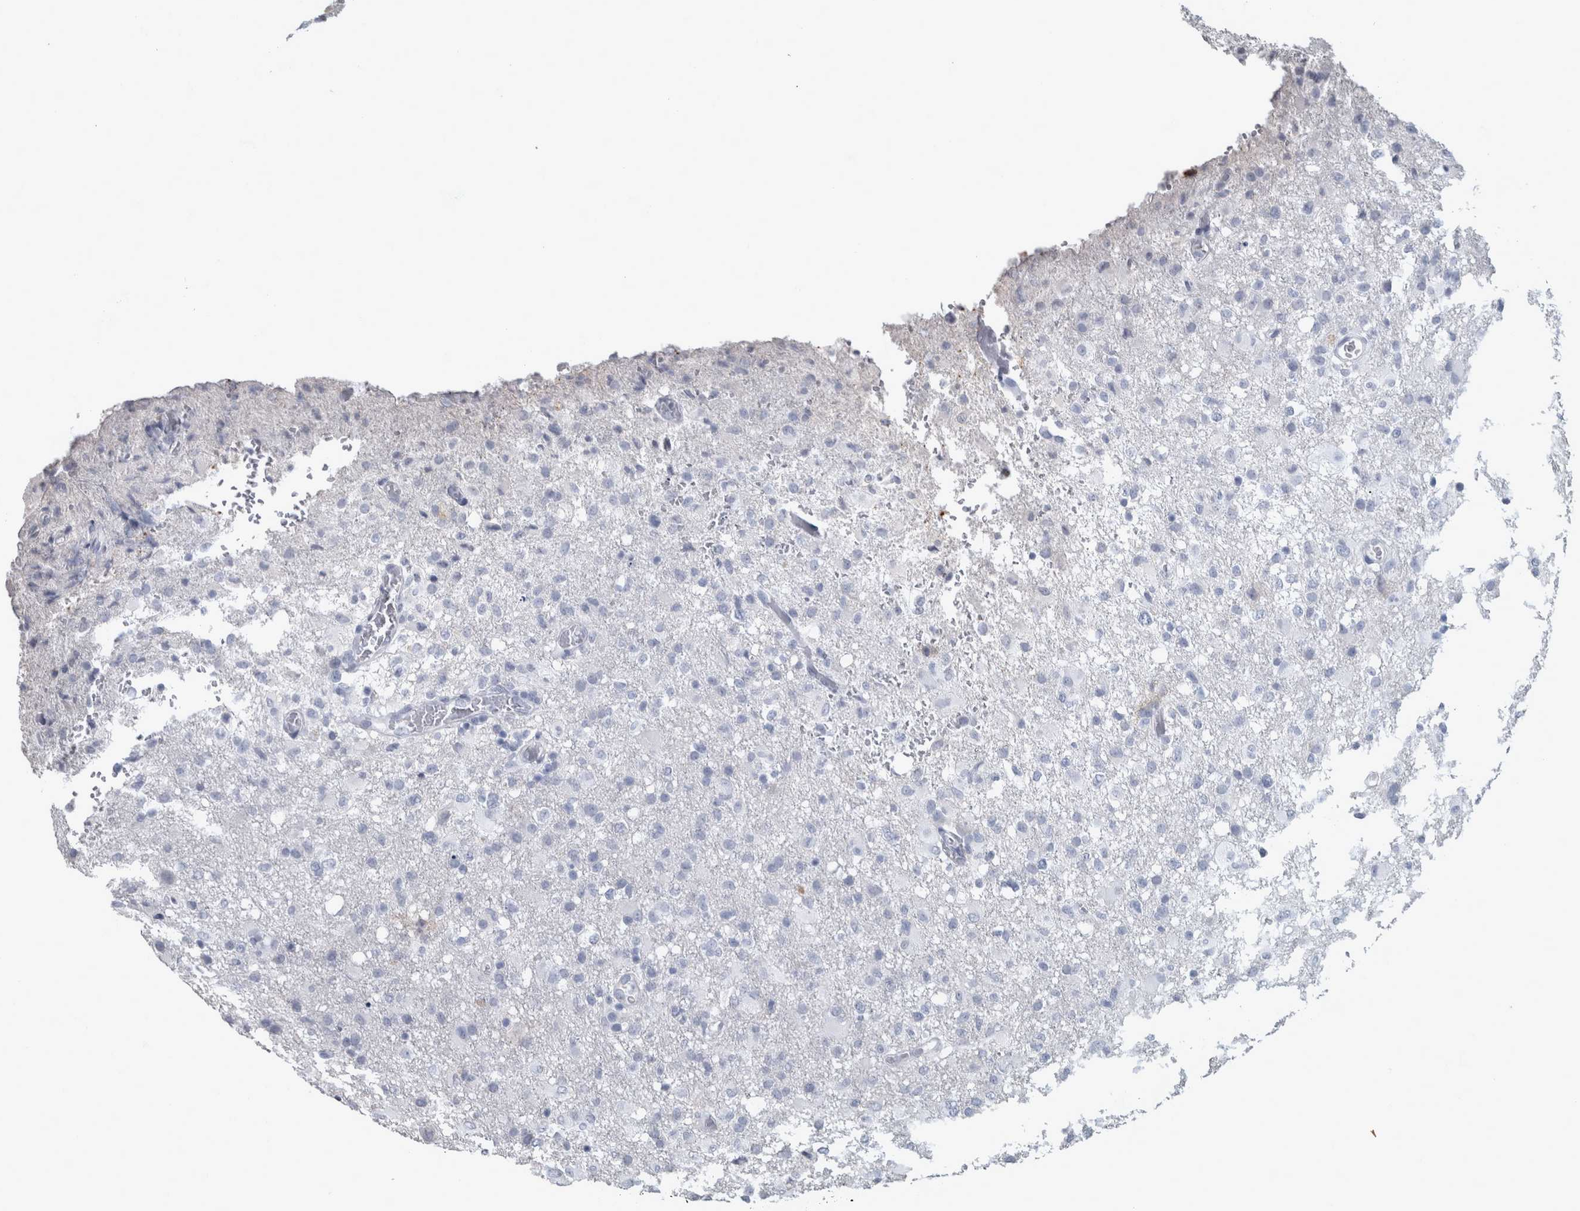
{"staining": {"intensity": "negative", "quantity": "none", "location": "none"}, "tissue": "glioma", "cell_type": "Tumor cells", "image_type": "cancer", "snomed": [{"axis": "morphology", "description": "Glioma, malignant, High grade"}, {"axis": "topography", "description": "Brain"}], "caption": "Immunohistochemistry of malignant high-grade glioma exhibits no expression in tumor cells. (DAB IHC with hematoxylin counter stain).", "gene": "DSG2", "patient": {"sex": "female", "age": 57}}